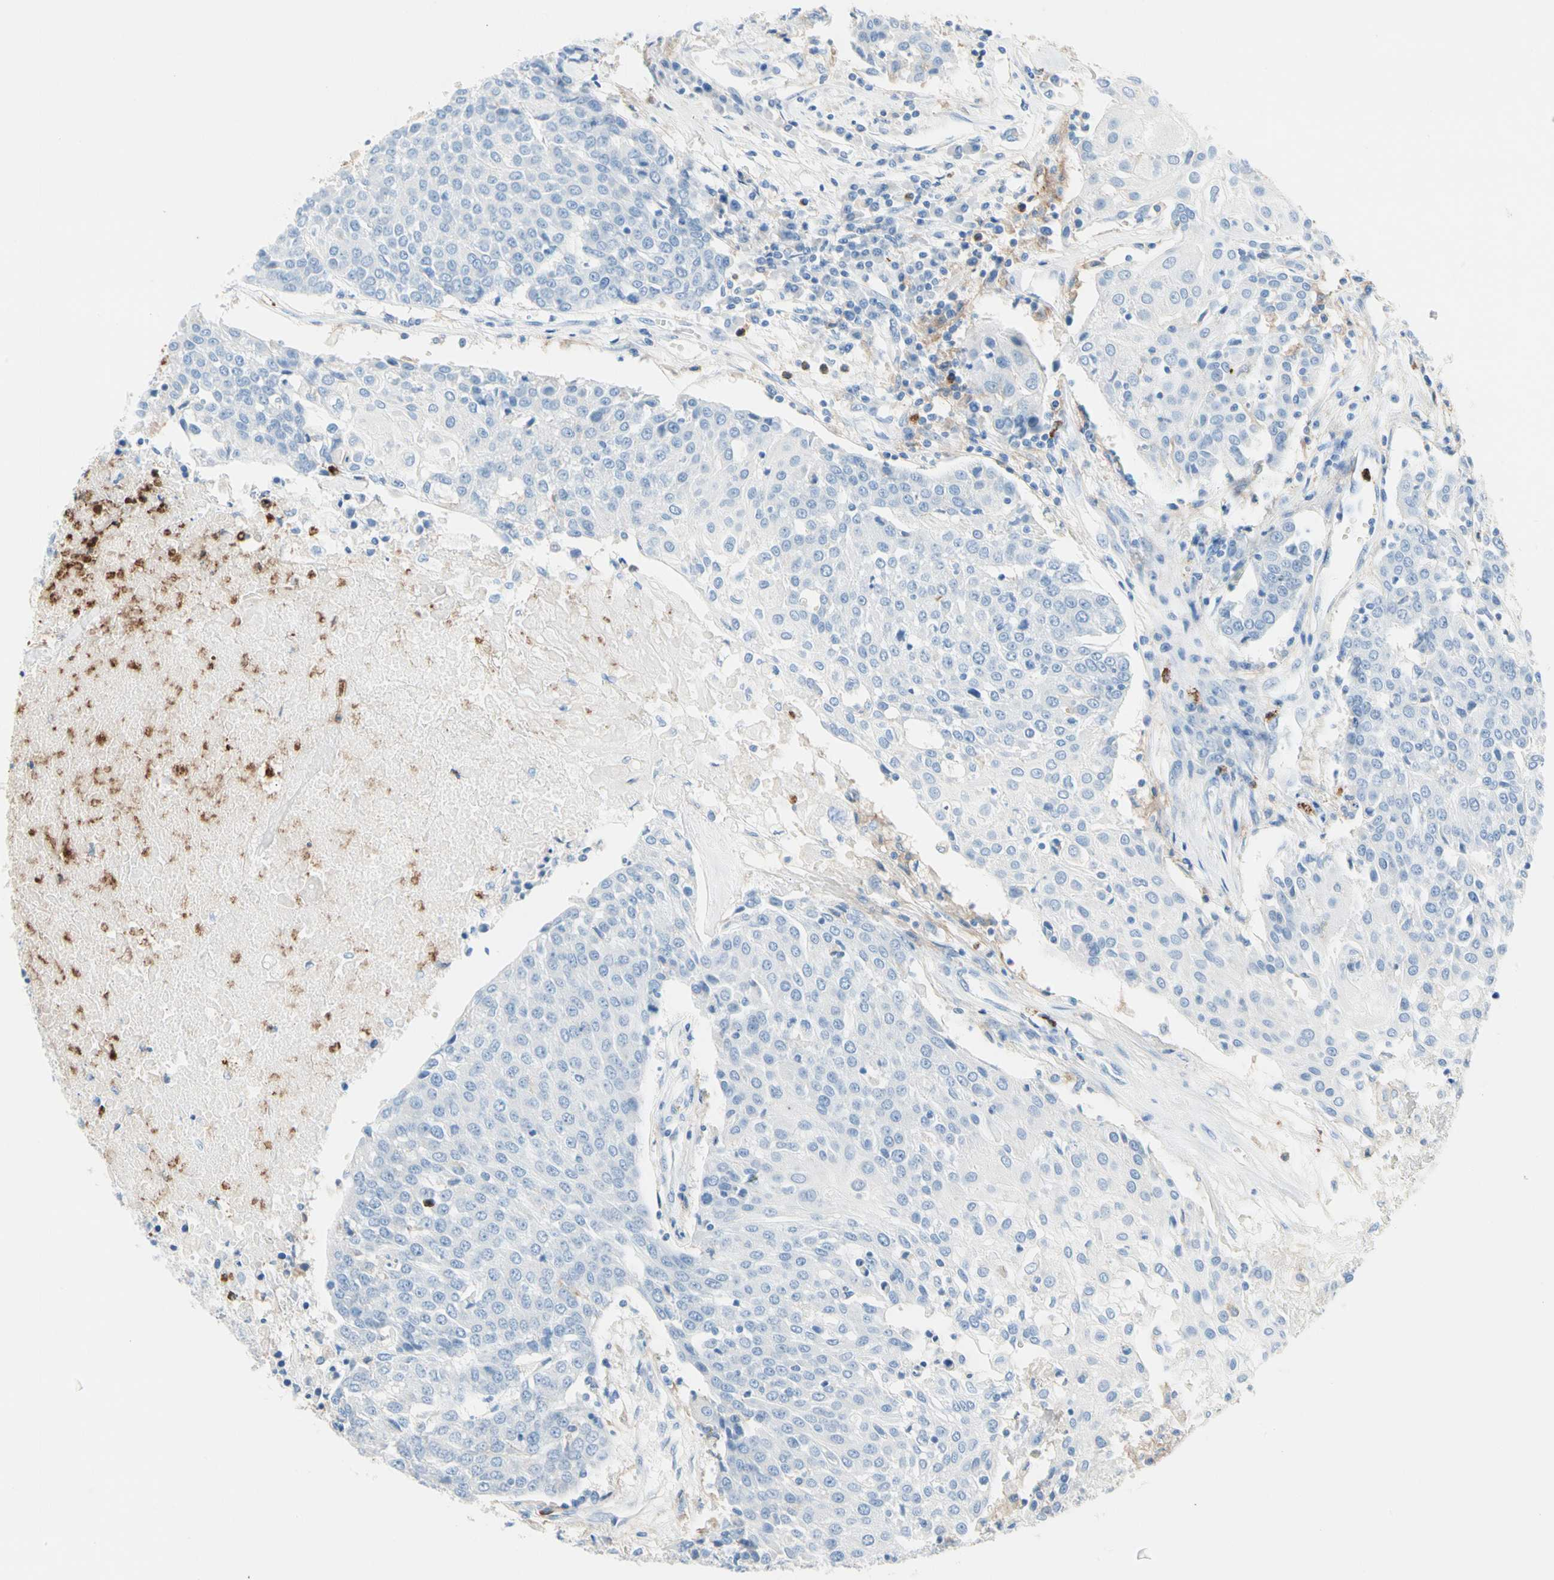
{"staining": {"intensity": "negative", "quantity": "none", "location": "none"}, "tissue": "urothelial cancer", "cell_type": "Tumor cells", "image_type": "cancer", "snomed": [{"axis": "morphology", "description": "Urothelial carcinoma, High grade"}, {"axis": "topography", "description": "Urinary bladder"}], "caption": "Immunohistochemistry image of human urothelial carcinoma (high-grade) stained for a protein (brown), which reveals no expression in tumor cells.", "gene": "CLEC4A", "patient": {"sex": "female", "age": 85}}